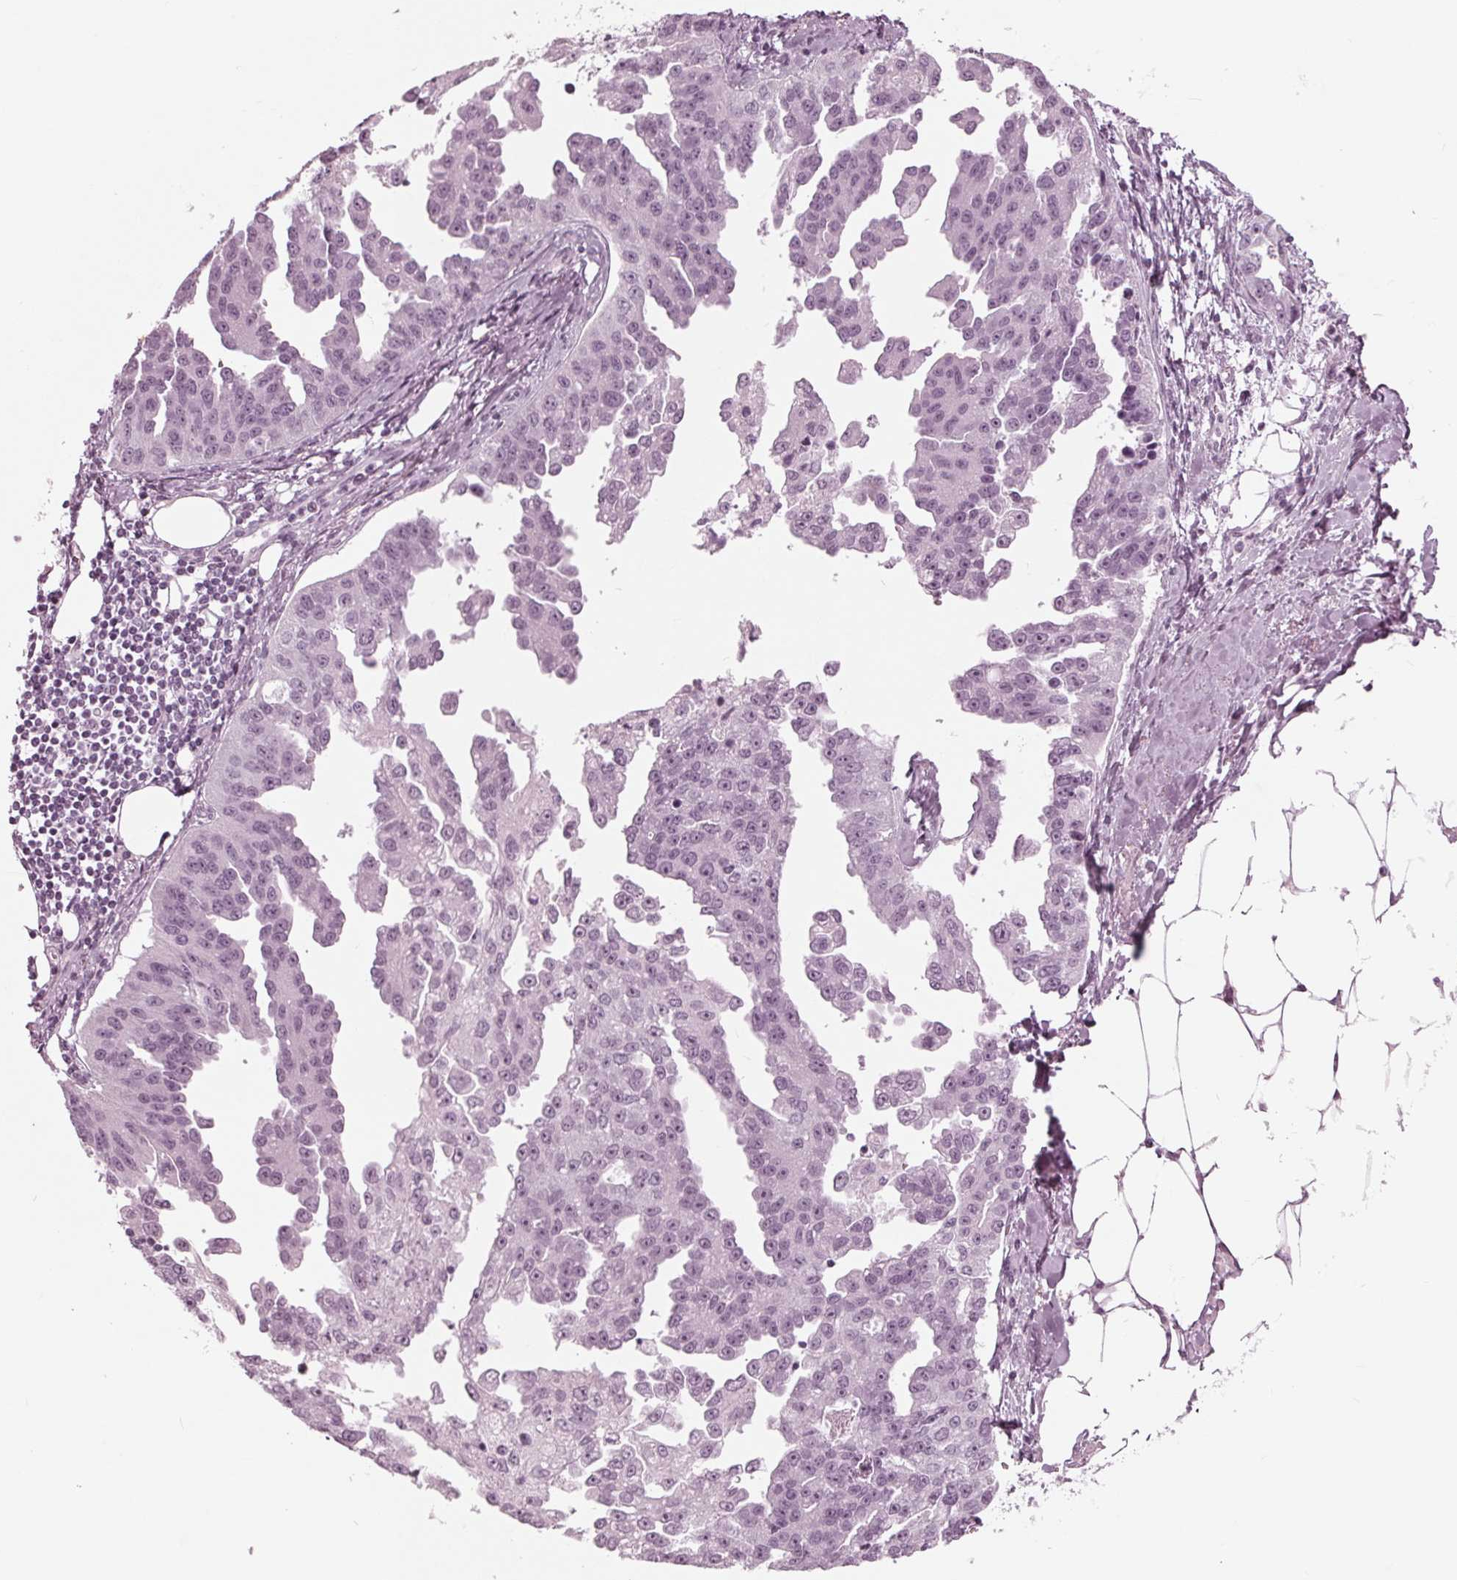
{"staining": {"intensity": "negative", "quantity": "none", "location": "none"}, "tissue": "ovarian cancer", "cell_type": "Tumor cells", "image_type": "cancer", "snomed": [{"axis": "morphology", "description": "Cystadenocarcinoma, serous, NOS"}, {"axis": "topography", "description": "Ovary"}], "caption": "This is an immunohistochemistry (IHC) micrograph of serous cystadenocarcinoma (ovarian). There is no staining in tumor cells.", "gene": "KRT28", "patient": {"sex": "female", "age": 75}}